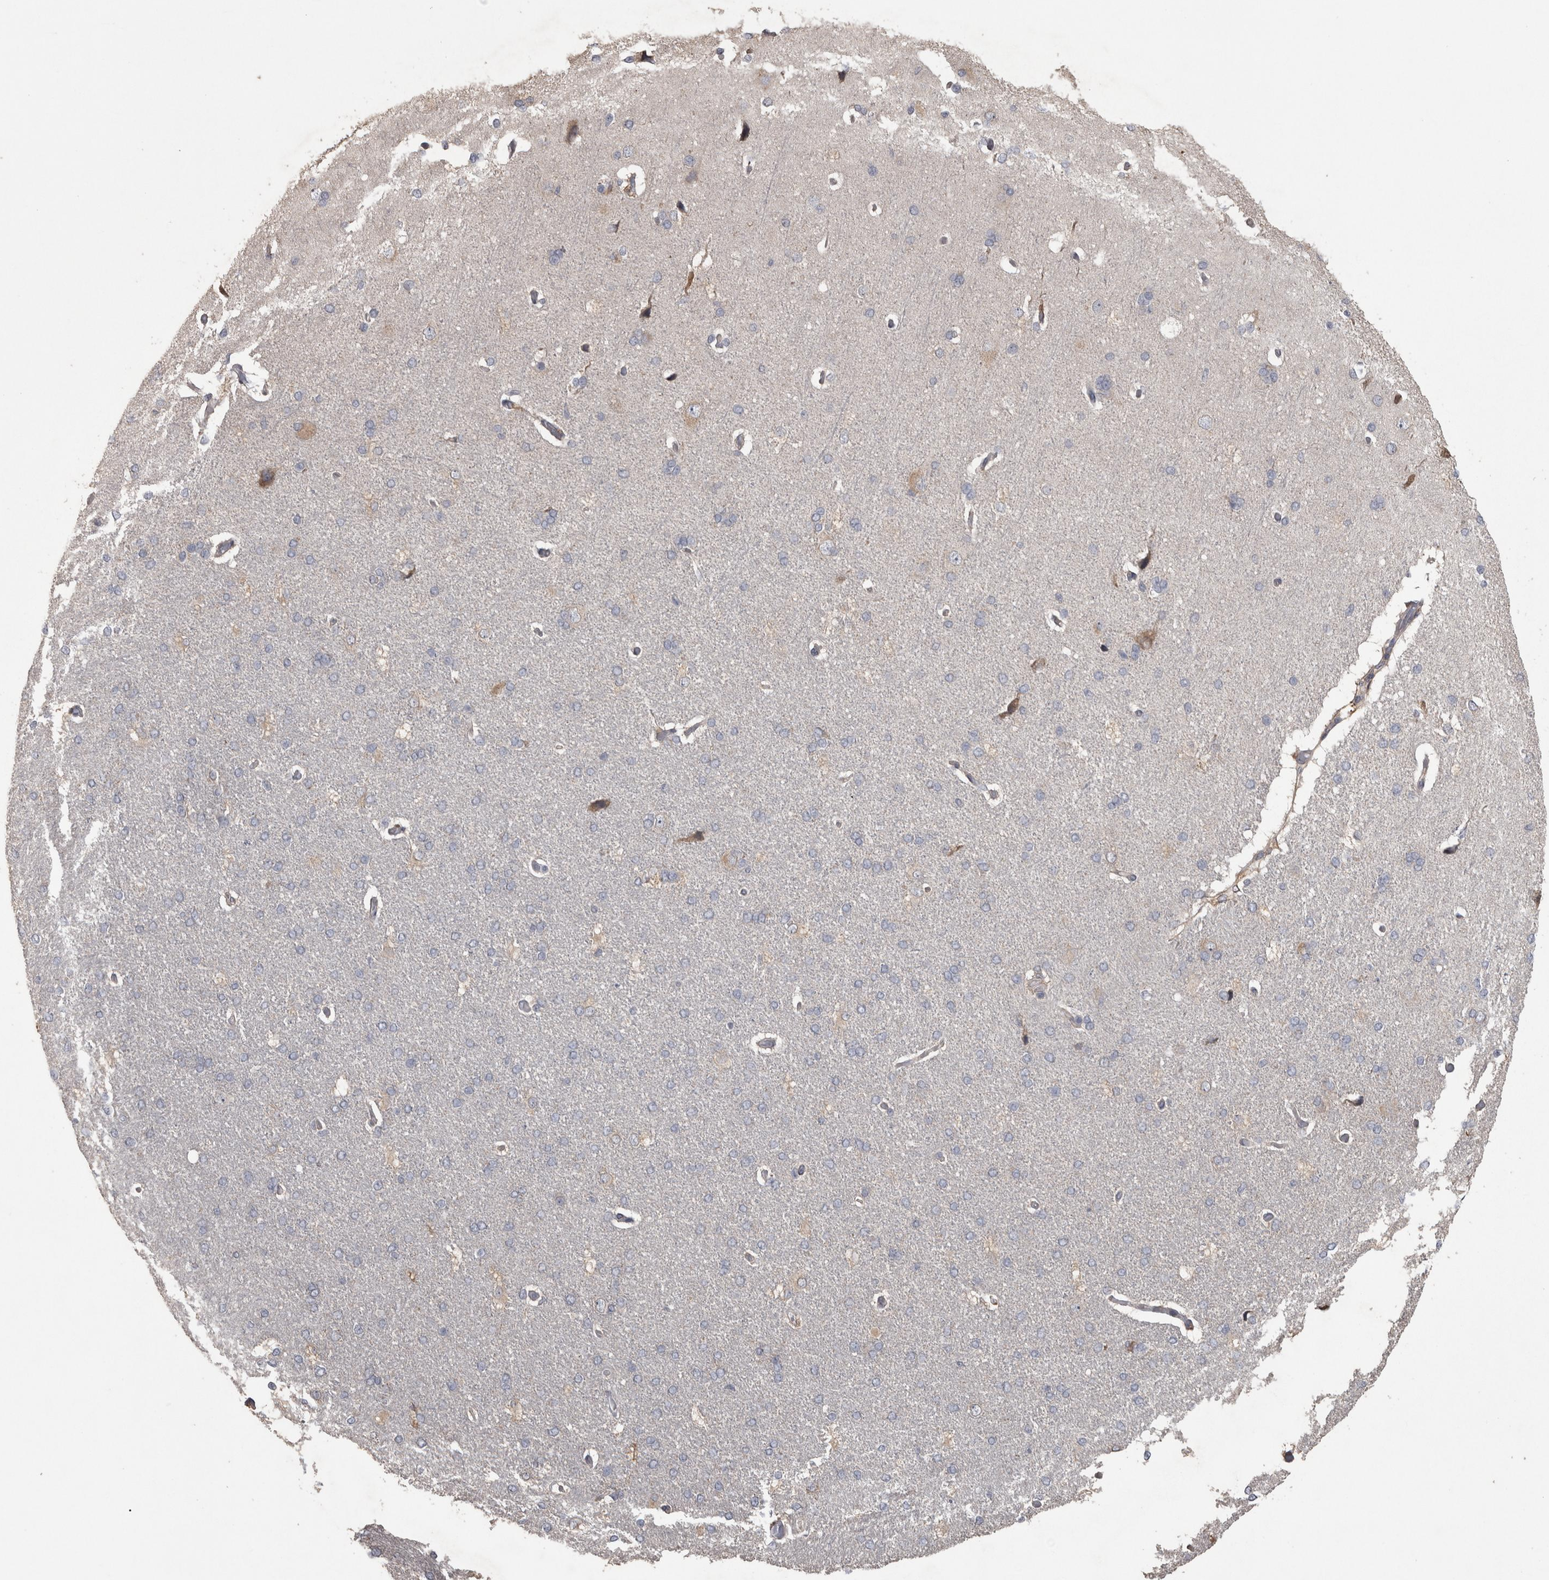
{"staining": {"intensity": "weak", "quantity": "<25%", "location": "cytoplasmic/membranous"}, "tissue": "cerebral cortex", "cell_type": "Endothelial cells", "image_type": "normal", "snomed": [{"axis": "morphology", "description": "Normal tissue, NOS"}, {"axis": "topography", "description": "Cerebral cortex"}], "caption": "A high-resolution image shows IHC staining of normal cerebral cortex, which reveals no significant expression in endothelial cells. Brightfield microscopy of immunohistochemistry (IHC) stained with DAB (brown) and hematoxylin (blue), captured at high magnification.", "gene": "RAB29", "patient": {"sex": "male", "age": 62}}